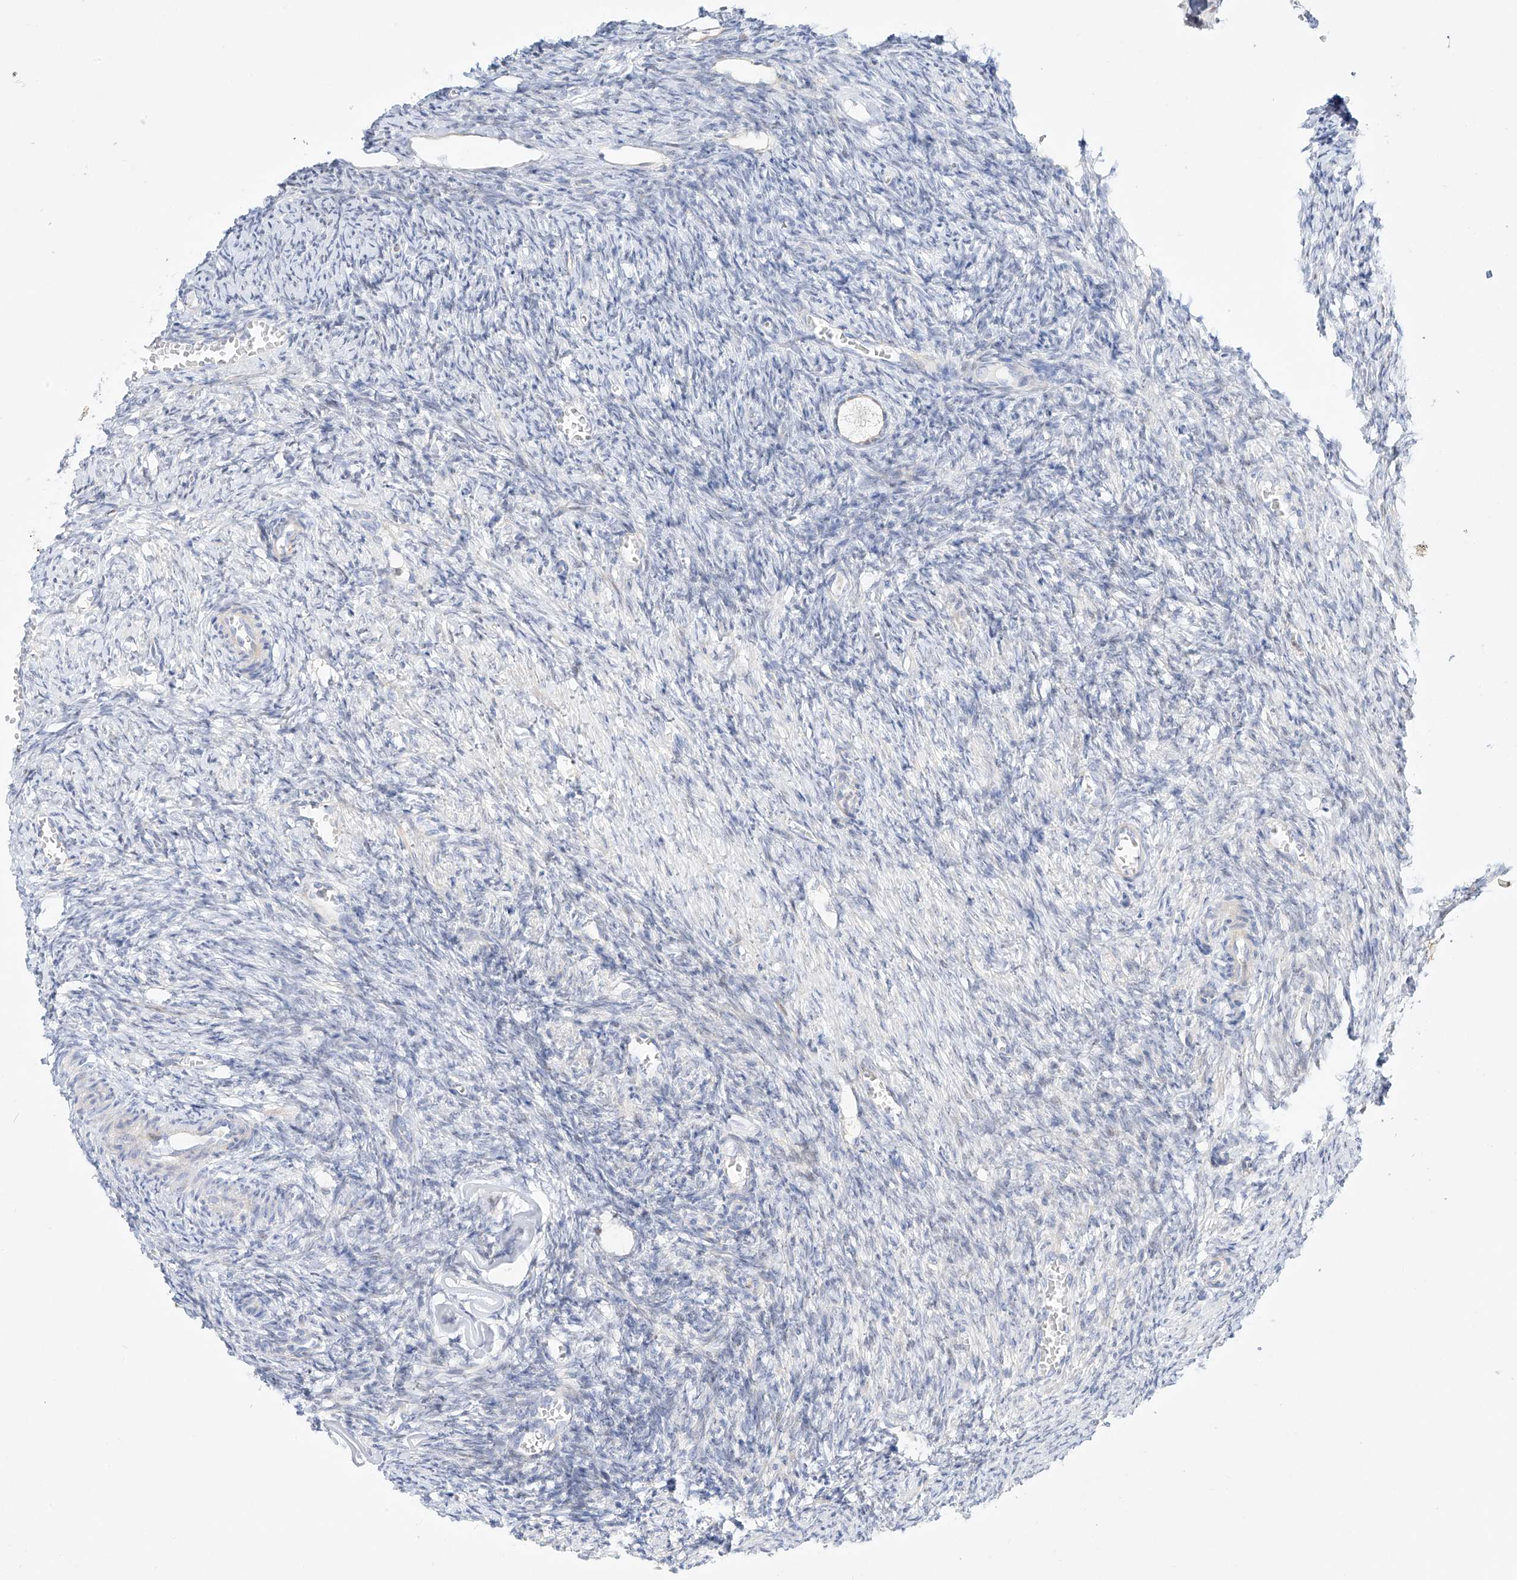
{"staining": {"intensity": "negative", "quantity": "none", "location": "none"}, "tissue": "ovary", "cell_type": "Follicle cells", "image_type": "normal", "snomed": [{"axis": "morphology", "description": "Normal tissue, NOS"}, {"axis": "topography", "description": "Ovary"}], "caption": "The photomicrograph displays no staining of follicle cells in benign ovary. Brightfield microscopy of immunohistochemistry (IHC) stained with DAB (3,3'-diaminobenzidine) (brown) and hematoxylin (blue), captured at high magnification.", "gene": "SNU13", "patient": {"sex": "female", "age": 27}}